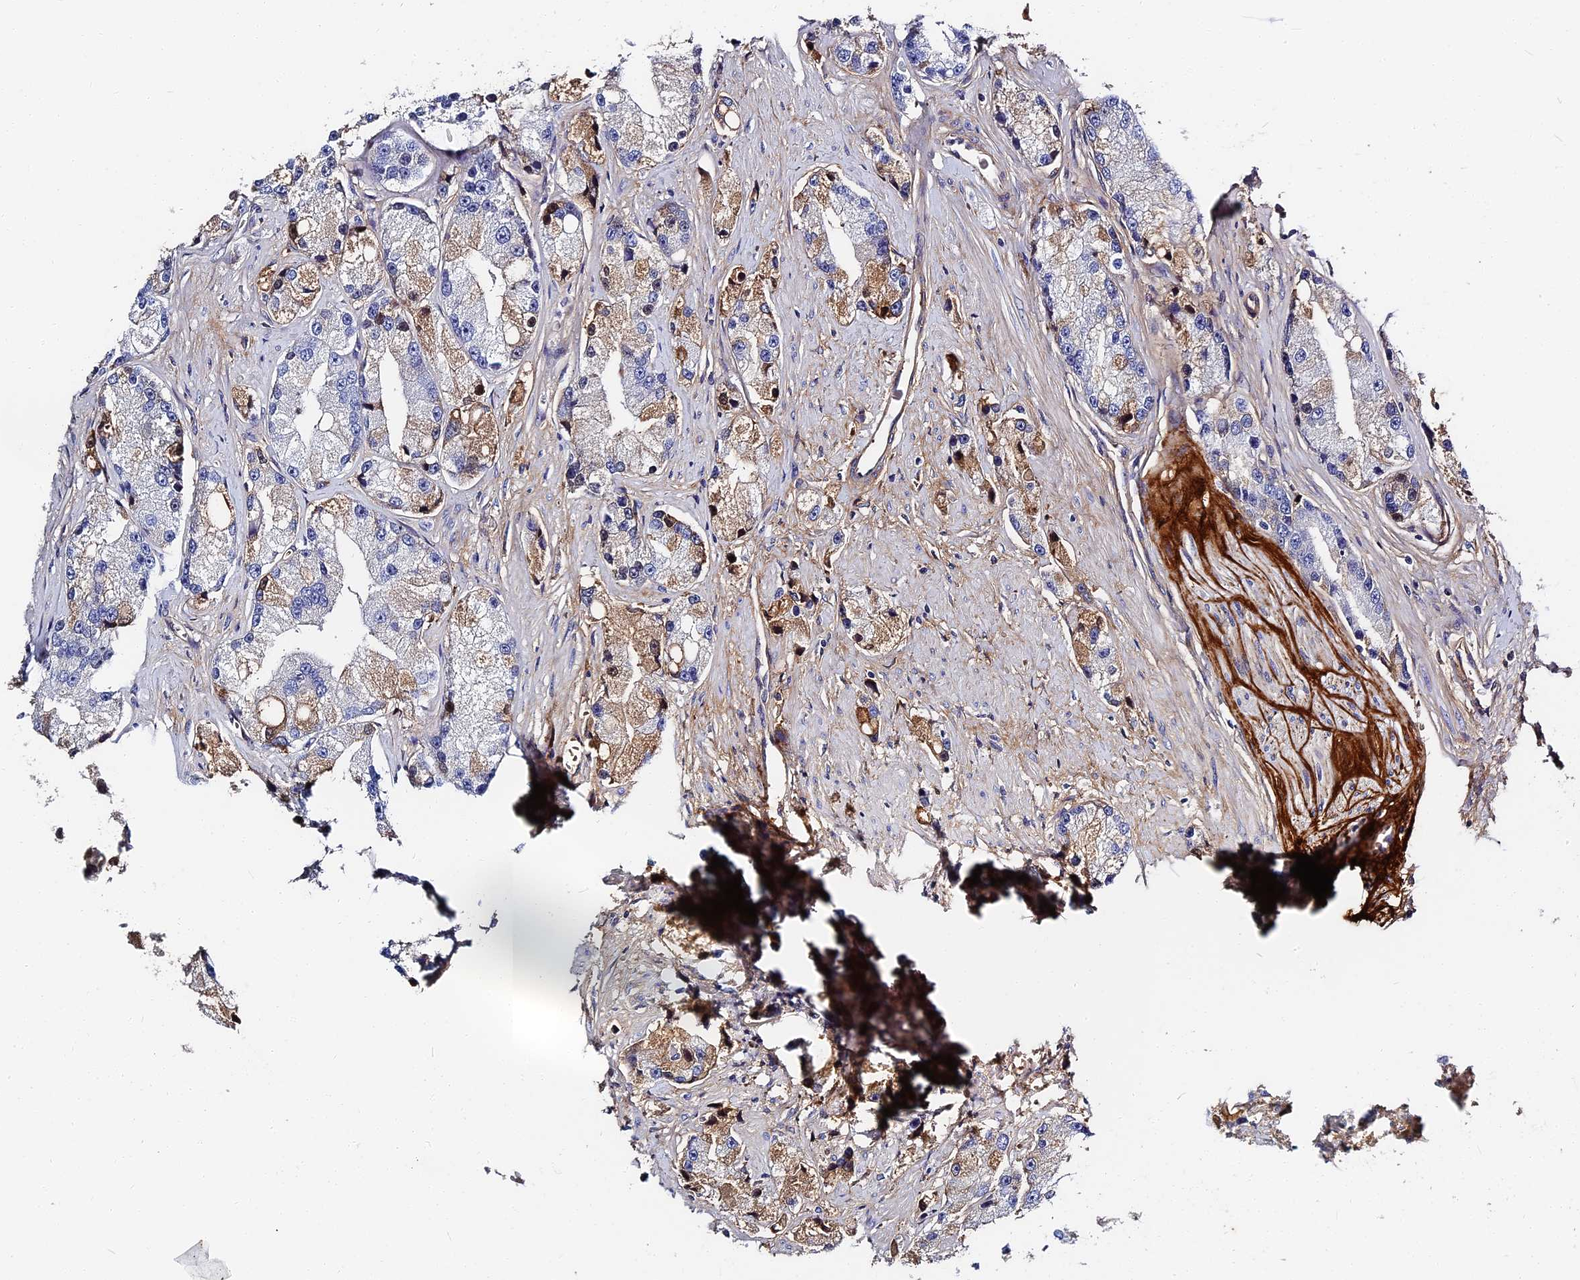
{"staining": {"intensity": "negative", "quantity": "none", "location": "none"}, "tissue": "prostate cancer", "cell_type": "Tumor cells", "image_type": "cancer", "snomed": [{"axis": "morphology", "description": "Adenocarcinoma, High grade"}, {"axis": "topography", "description": "Prostate"}], "caption": "Adenocarcinoma (high-grade) (prostate) was stained to show a protein in brown. There is no significant expression in tumor cells. Brightfield microscopy of immunohistochemistry (IHC) stained with DAB (brown) and hematoxylin (blue), captured at high magnification.", "gene": "ITIH1", "patient": {"sex": "male", "age": 74}}